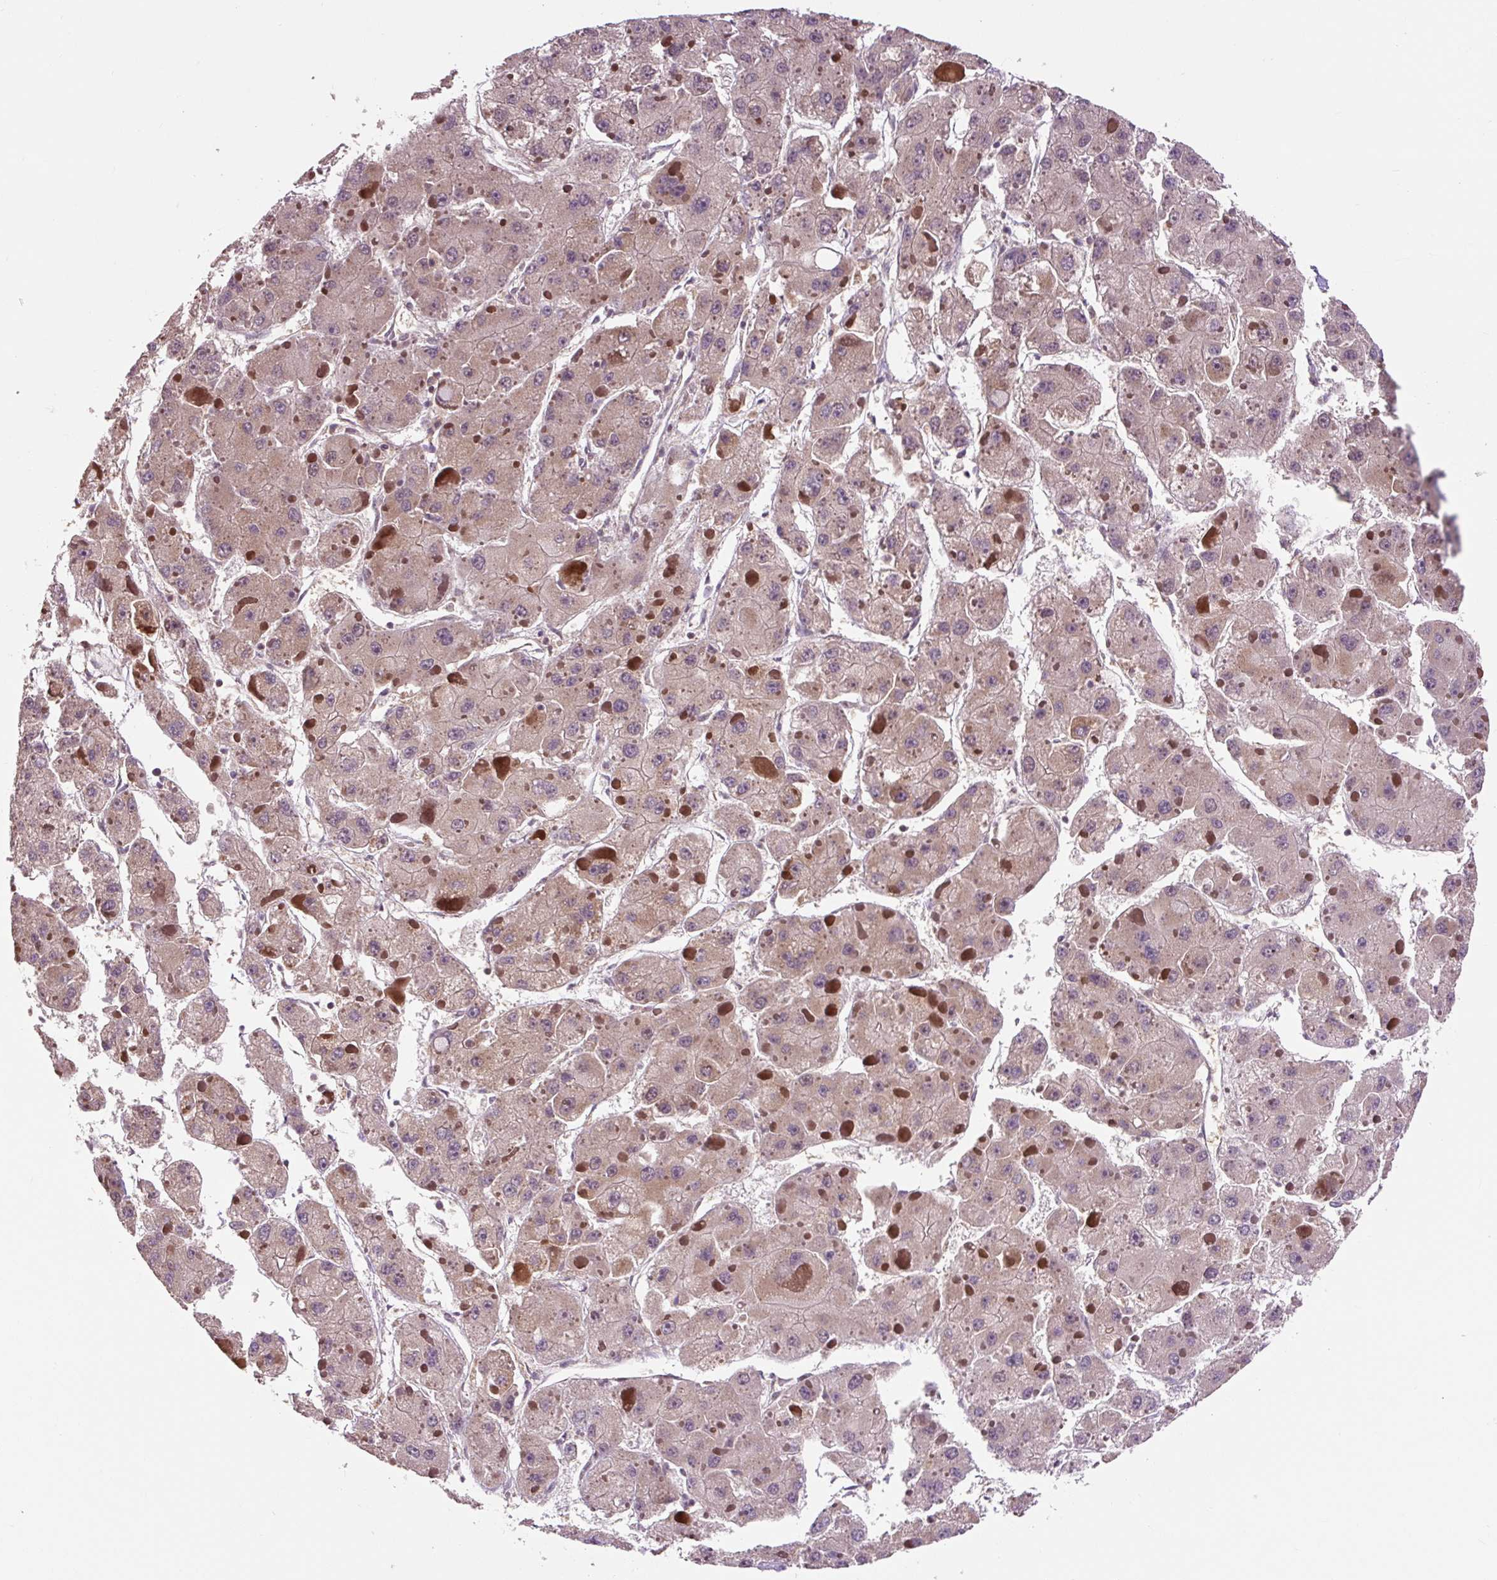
{"staining": {"intensity": "weak", "quantity": "<25%", "location": "cytoplasmic/membranous"}, "tissue": "liver cancer", "cell_type": "Tumor cells", "image_type": "cancer", "snomed": [{"axis": "morphology", "description": "Carcinoma, Hepatocellular, NOS"}, {"axis": "topography", "description": "Liver"}], "caption": "DAB (3,3'-diaminobenzidine) immunohistochemical staining of human liver cancer demonstrates no significant positivity in tumor cells.", "gene": "MMS19", "patient": {"sex": "female", "age": 73}}